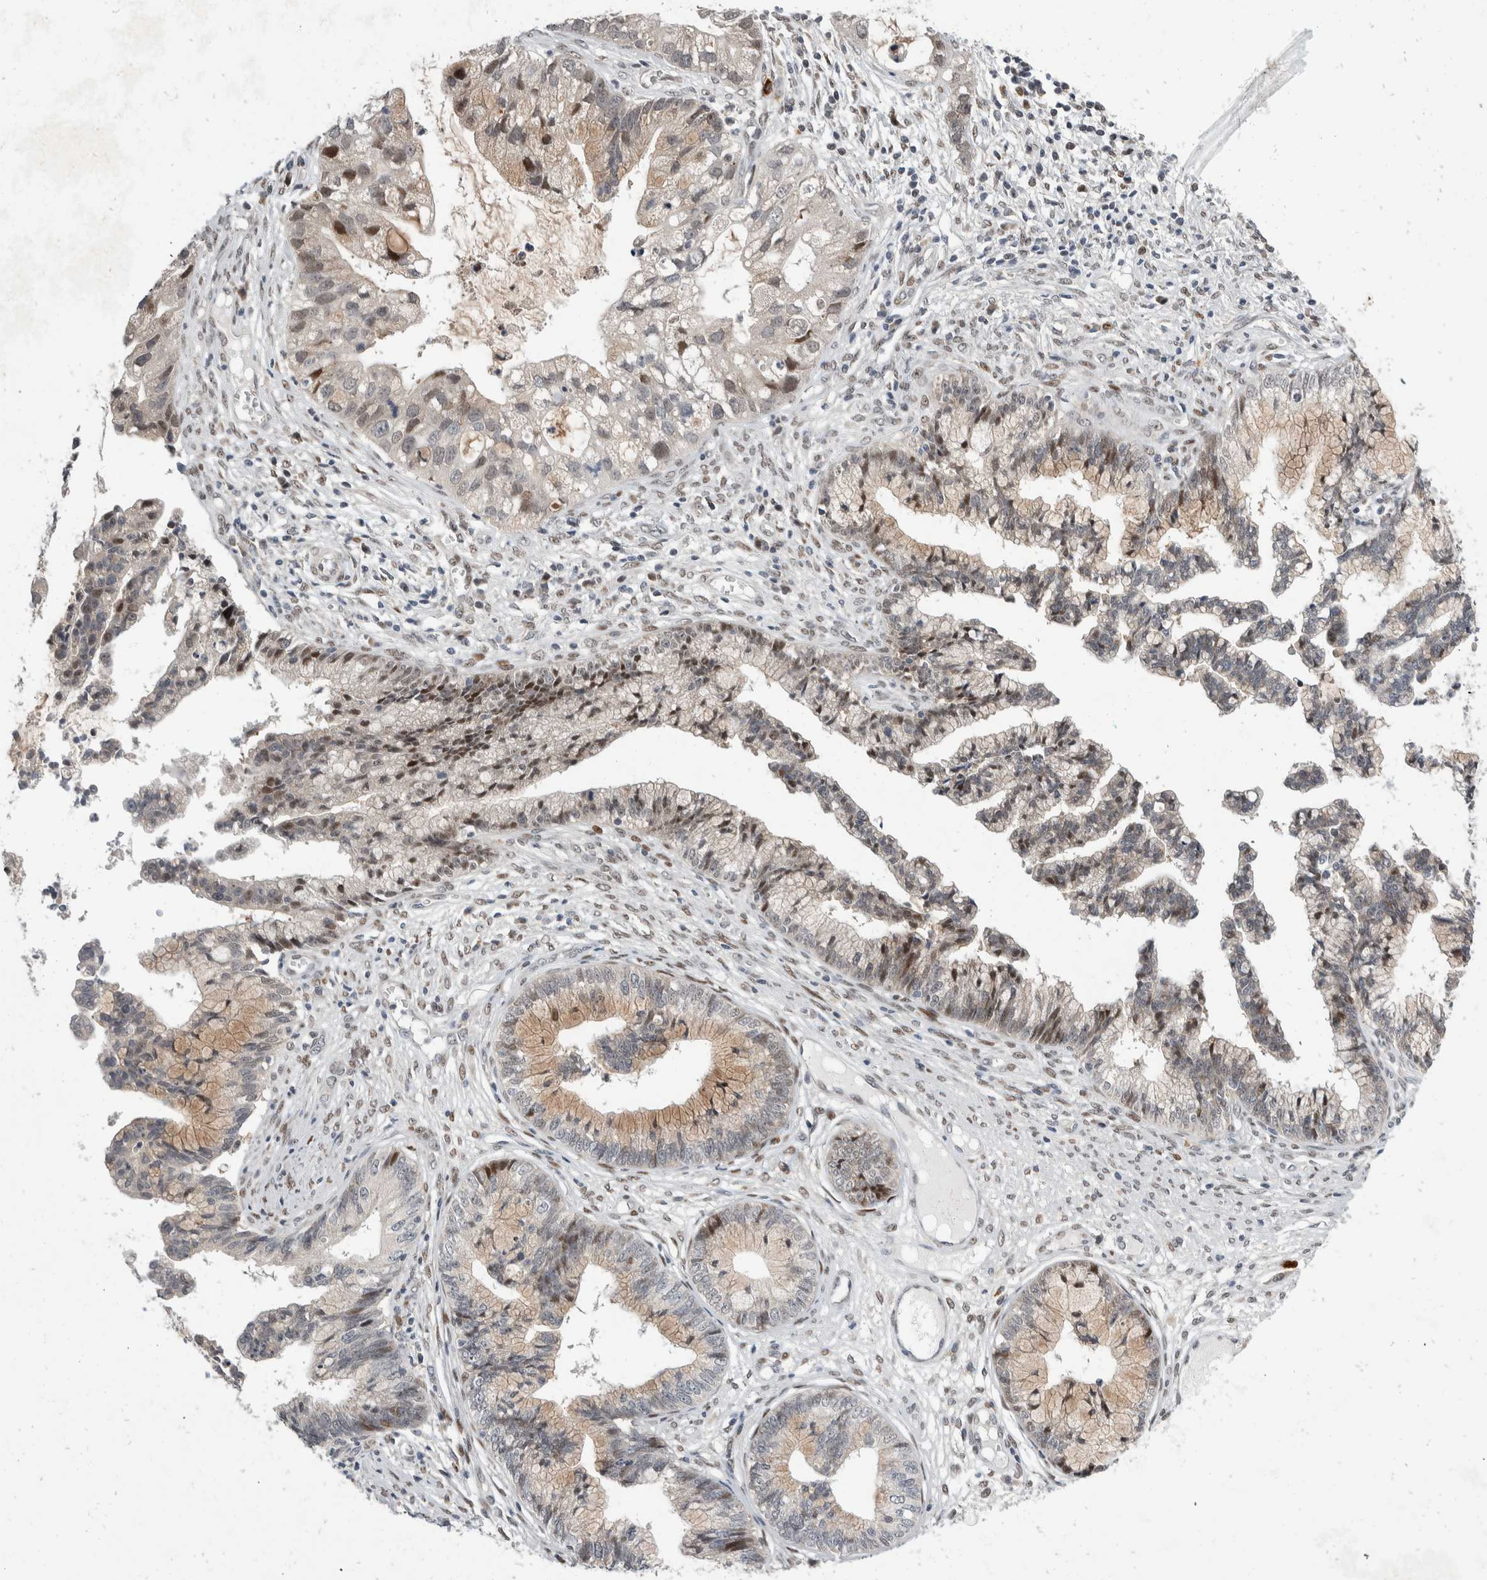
{"staining": {"intensity": "weak", "quantity": ">75%", "location": "cytoplasmic/membranous"}, "tissue": "cervical cancer", "cell_type": "Tumor cells", "image_type": "cancer", "snomed": [{"axis": "morphology", "description": "Adenocarcinoma, NOS"}, {"axis": "topography", "description": "Cervix"}], "caption": "DAB immunohistochemical staining of cervical adenocarcinoma shows weak cytoplasmic/membranous protein staining in approximately >75% of tumor cells.", "gene": "ZNF703", "patient": {"sex": "female", "age": 44}}